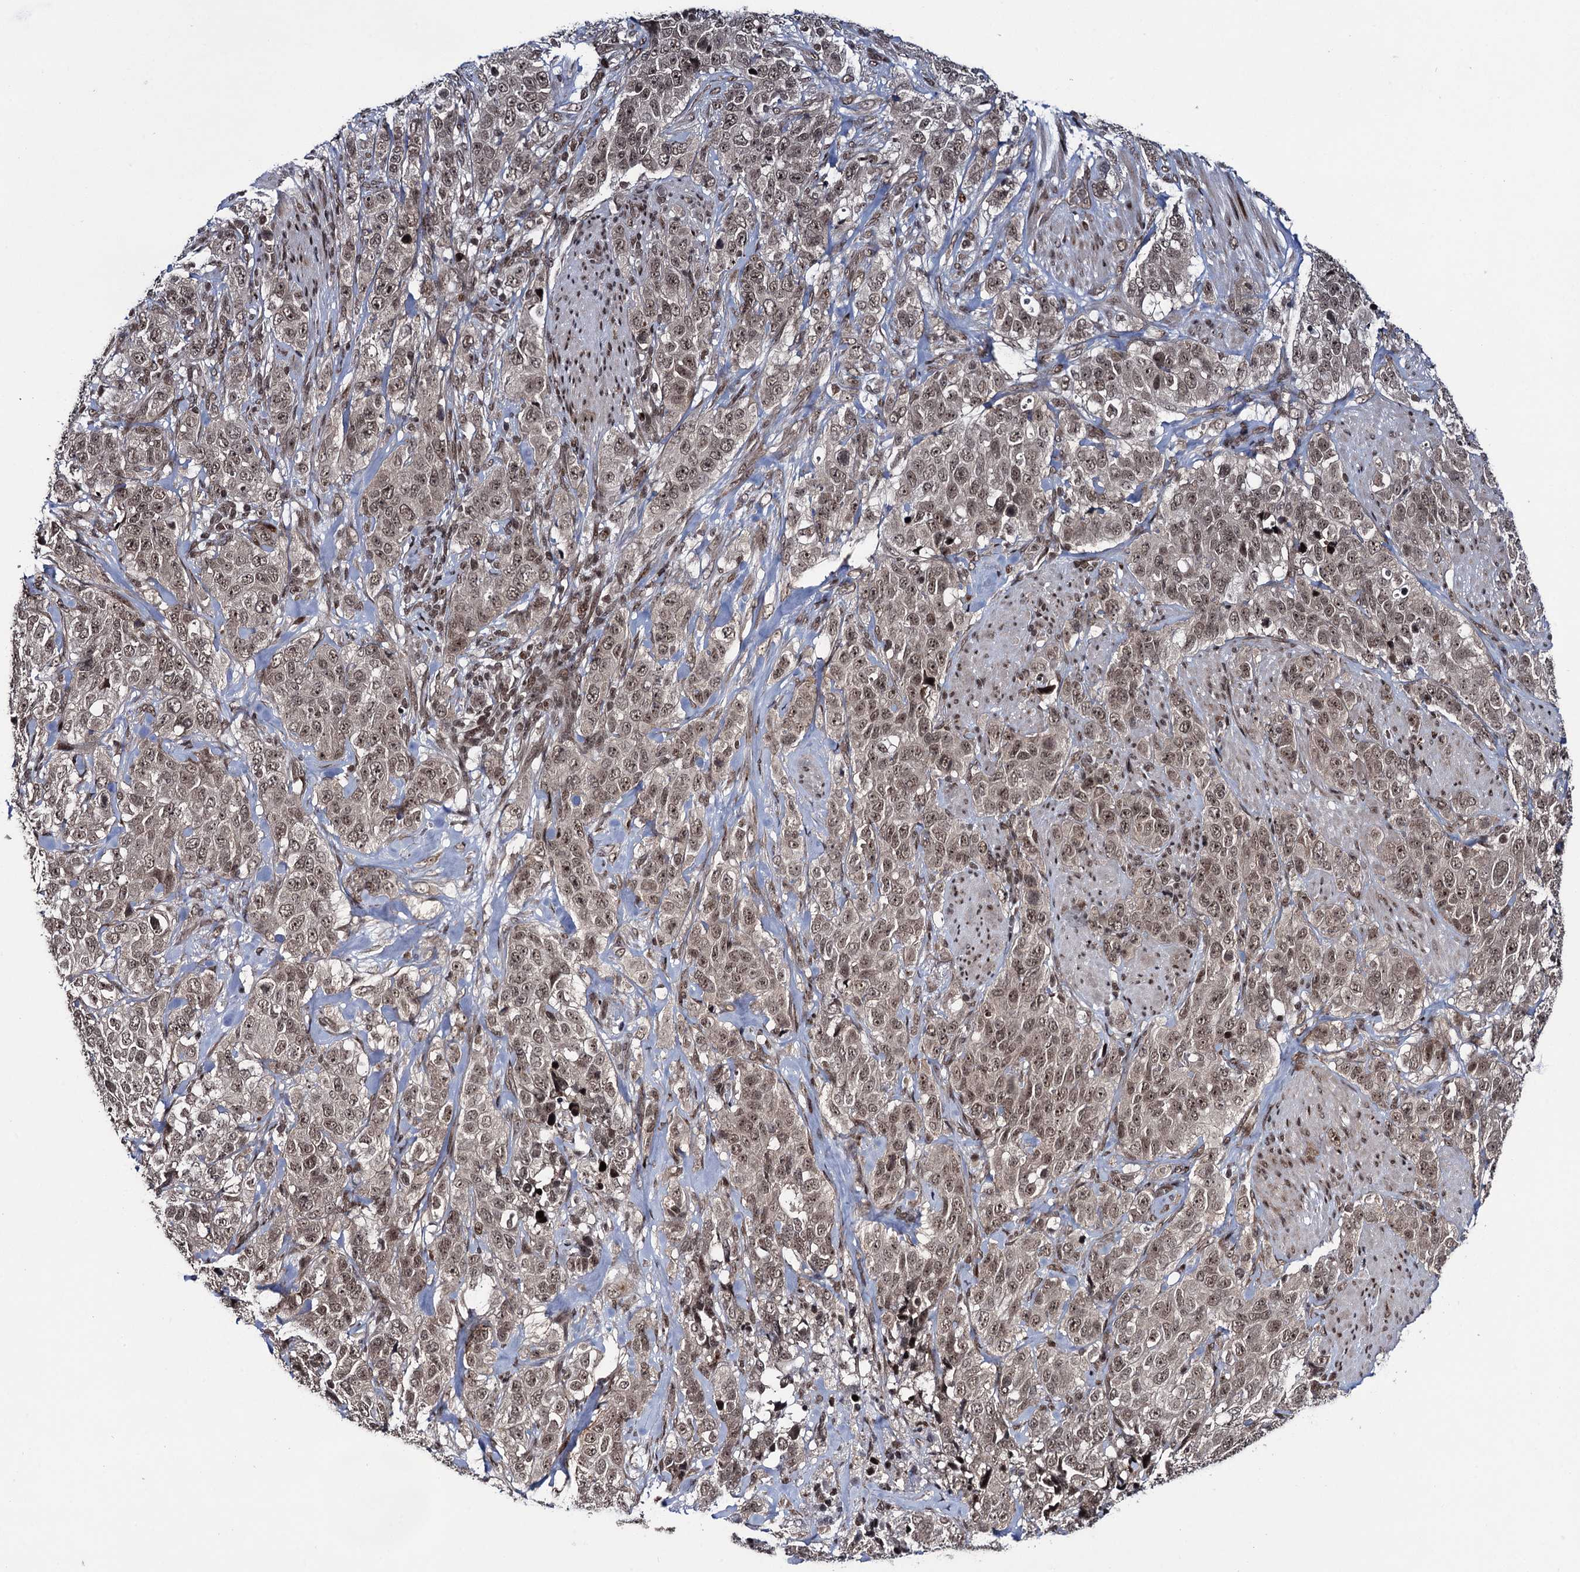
{"staining": {"intensity": "moderate", "quantity": ">75%", "location": "nuclear"}, "tissue": "stomach cancer", "cell_type": "Tumor cells", "image_type": "cancer", "snomed": [{"axis": "morphology", "description": "Adenocarcinoma, NOS"}, {"axis": "topography", "description": "Stomach"}], "caption": "Immunohistochemistry (DAB) staining of stomach adenocarcinoma reveals moderate nuclear protein expression in approximately >75% of tumor cells. (DAB (3,3'-diaminobenzidine) IHC with brightfield microscopy, high magnification).", "gene": "ZNF169", "patient": {"sex": "male", "age": 48}}